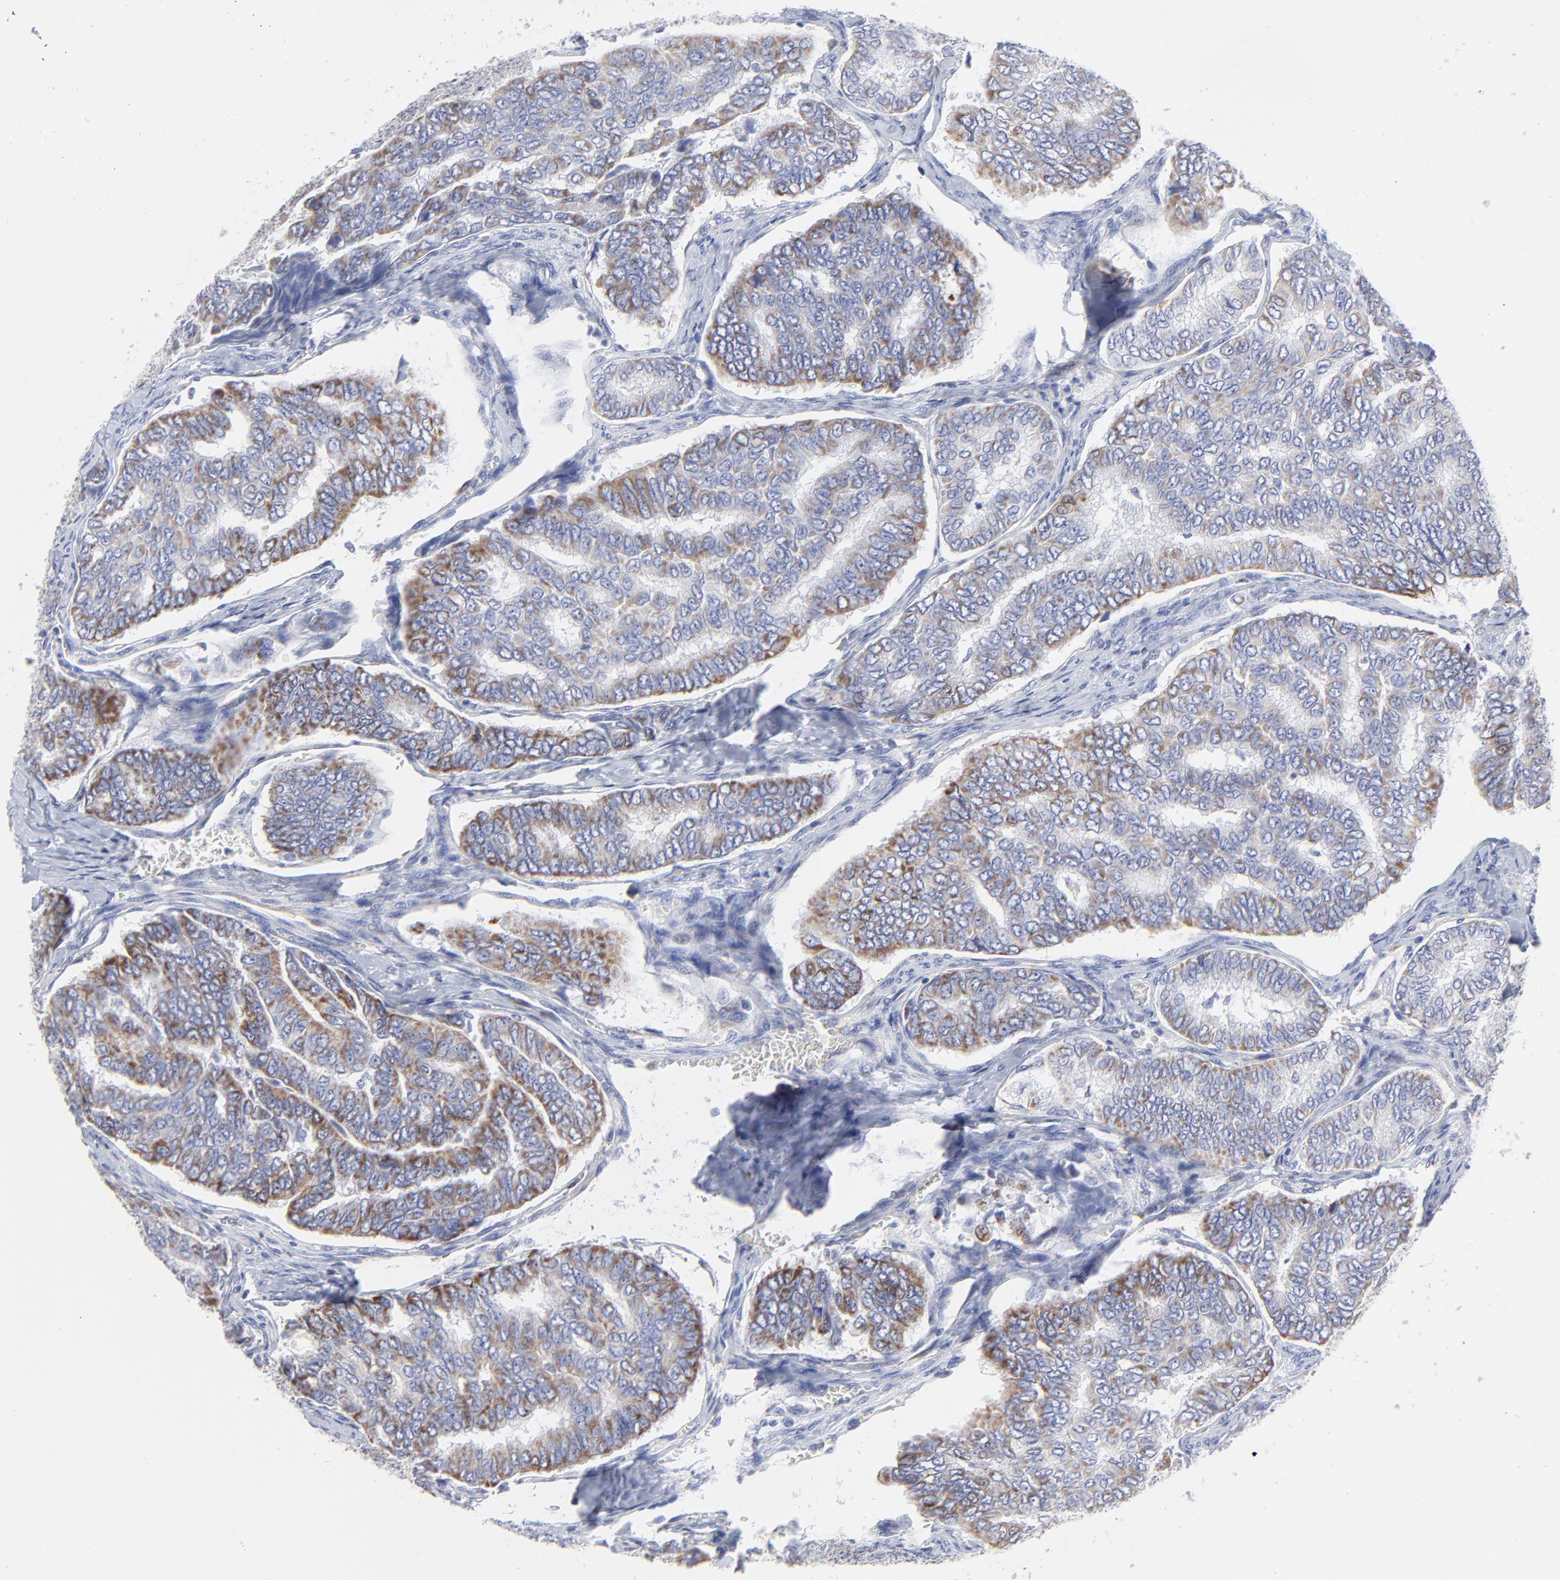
{"staining": {"intensity": "moderate", "quantity": "25%-75%", "location": "cytoplasmic/membranous"}, "tissue": "thyroid cancer", "cell_type": "Tumor cells", "image_type": "cancer", "snomed": [{"axis": "morphology", "description": "Papillary adenocarcinoma, NOS"}, {"axis": "topography", "description": "Thyroid gland"}], "caption": "Moderate cytoplasmic/membranous protein staining is seen in about 25%-75% of tumor cells in papillary adenocarcinoma (thyroid). (Brightfield microscopy of DAB IHC at high magnification).", "gene": "NCAPH", "patient": {"sex": "female", "age": 35}}